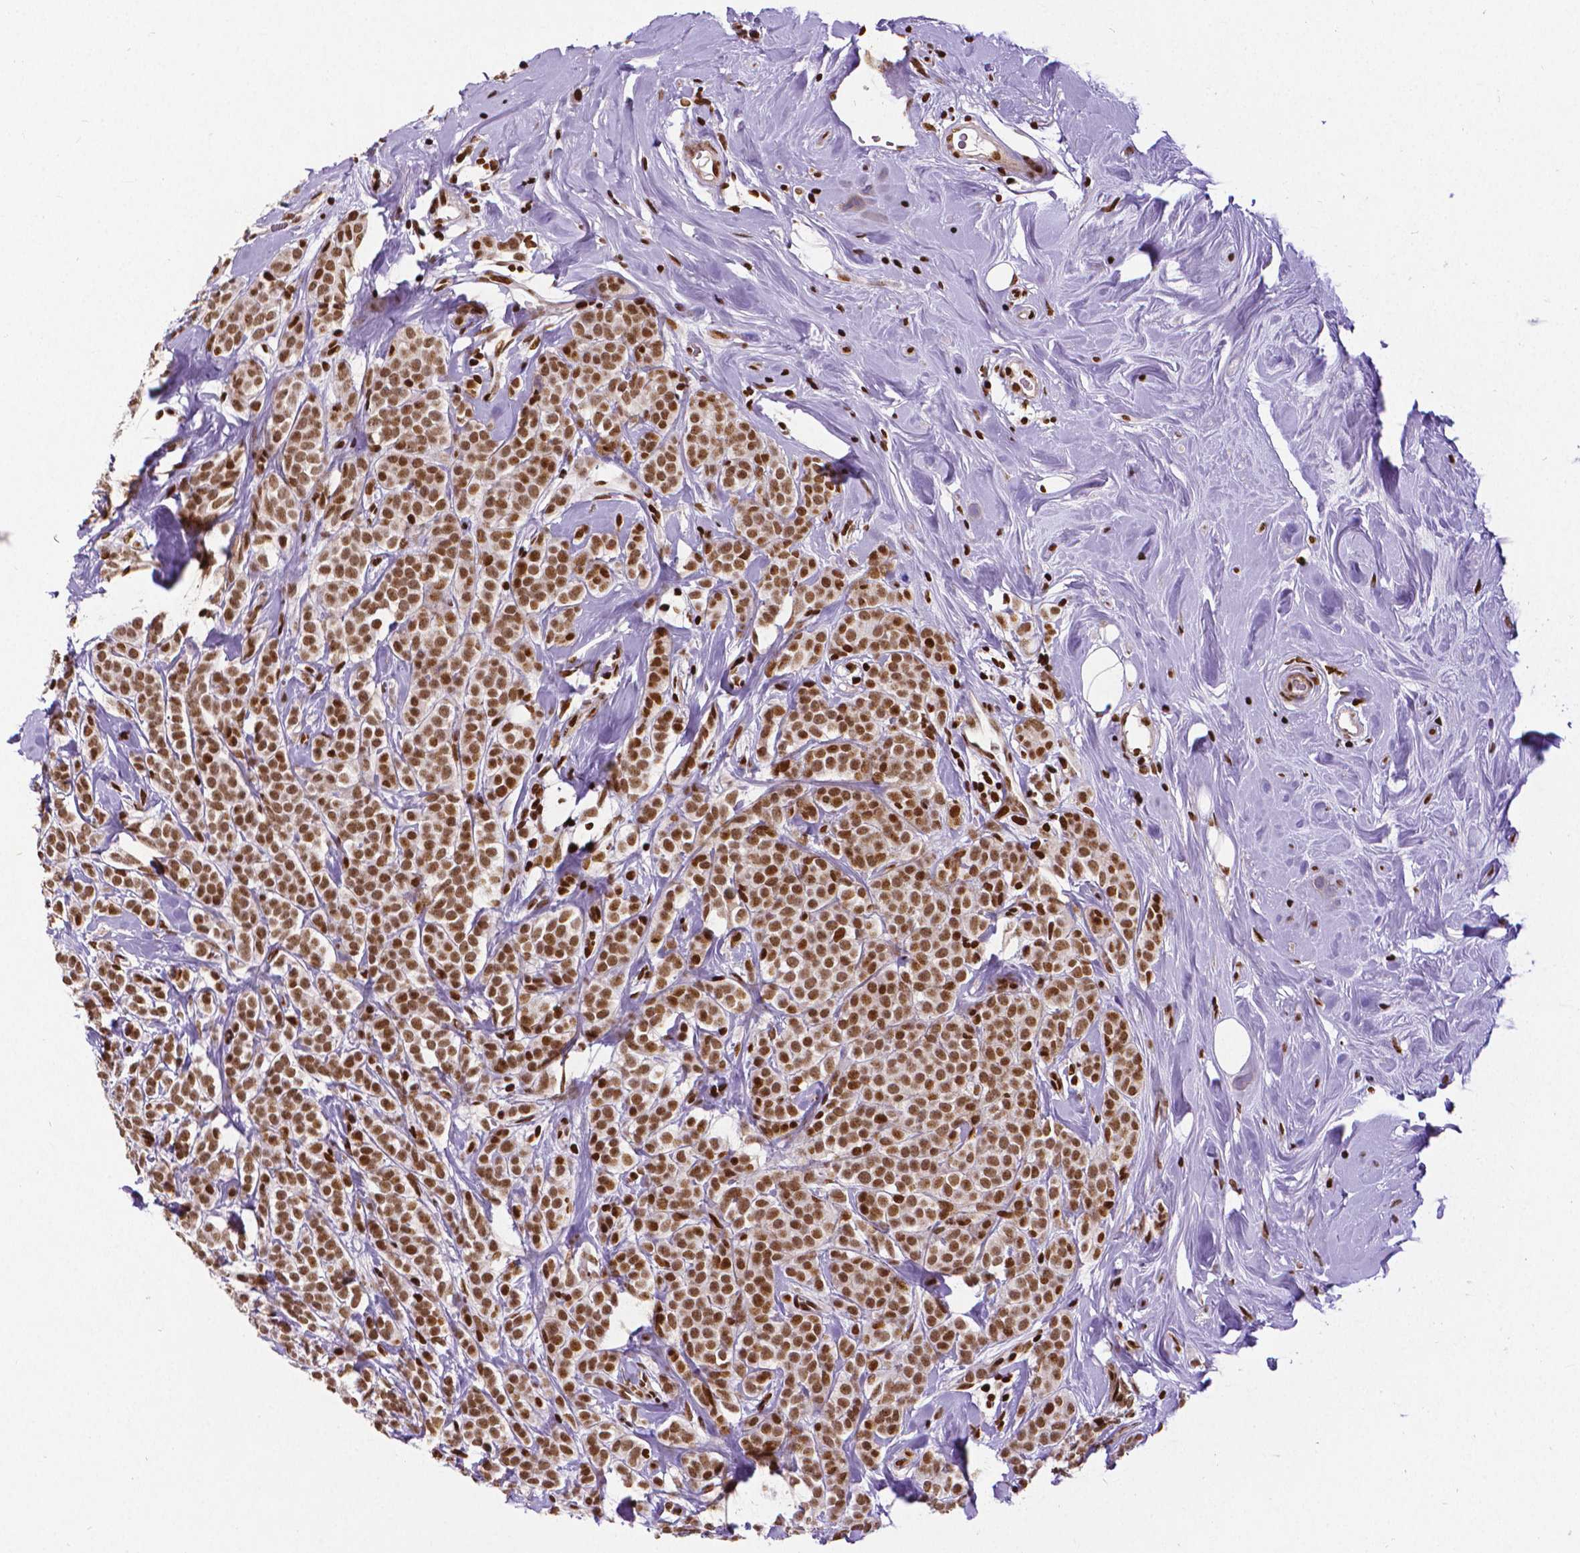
{"staining": {"intensity": "moderate", "quantity": ">75%", "location": "nuclear"}, "tissue": "breast cancer", "cell_type": "Tumor cells", "image_type": "cancer", "snomed": [{"axis": "morphology", "description": "Lobular carcinoma"}, {"axis": "topography", "description": "Breast"}], "caption": "Moderate nuclear expression for a protein is seen in approximately >75% of tumor cells of breast lobular carcinoma using immunohistochemistry (IHC).", "gene": "CTCF", "patient": {"sex": "female", "age": 49}}